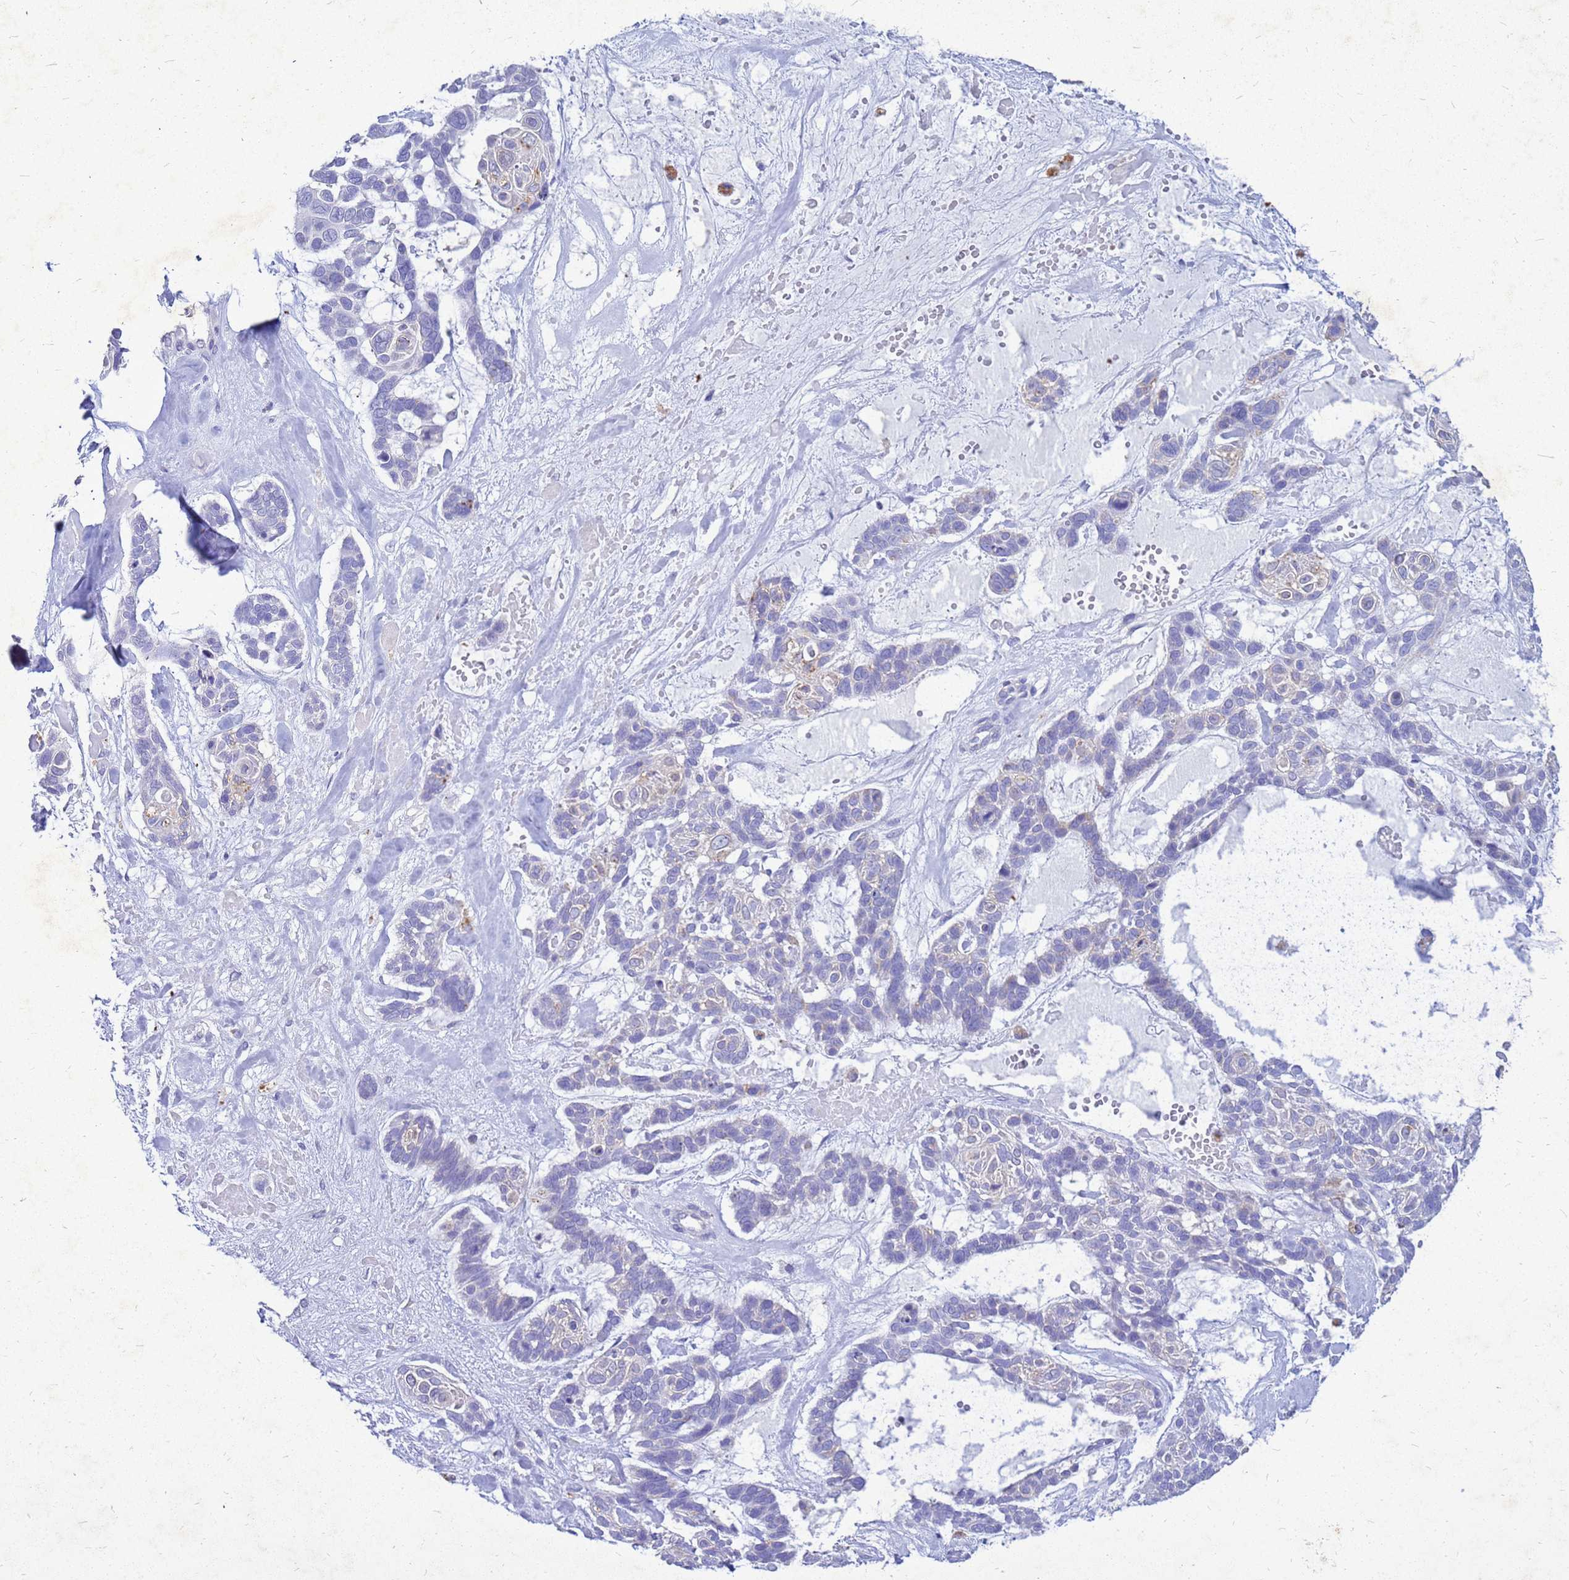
{"staining": {"intensity": "negative", "quantity": "none", "location": "none"}, "tissue": "skin cancer", "cell_type": "Tumor cells", "image_type": "cancer", "snomed": [{"axis": "morphology", "description": "Basal cell carcinoma"}, {"axis": "topography", "description": "Skin"}], "caption": "This is an IHC image of human skin cancer (basal cell carcinoma). There is no expression in tumor cells.", "gene": "AKR1C1", "patient": {"sex": "male", "age": 88}}